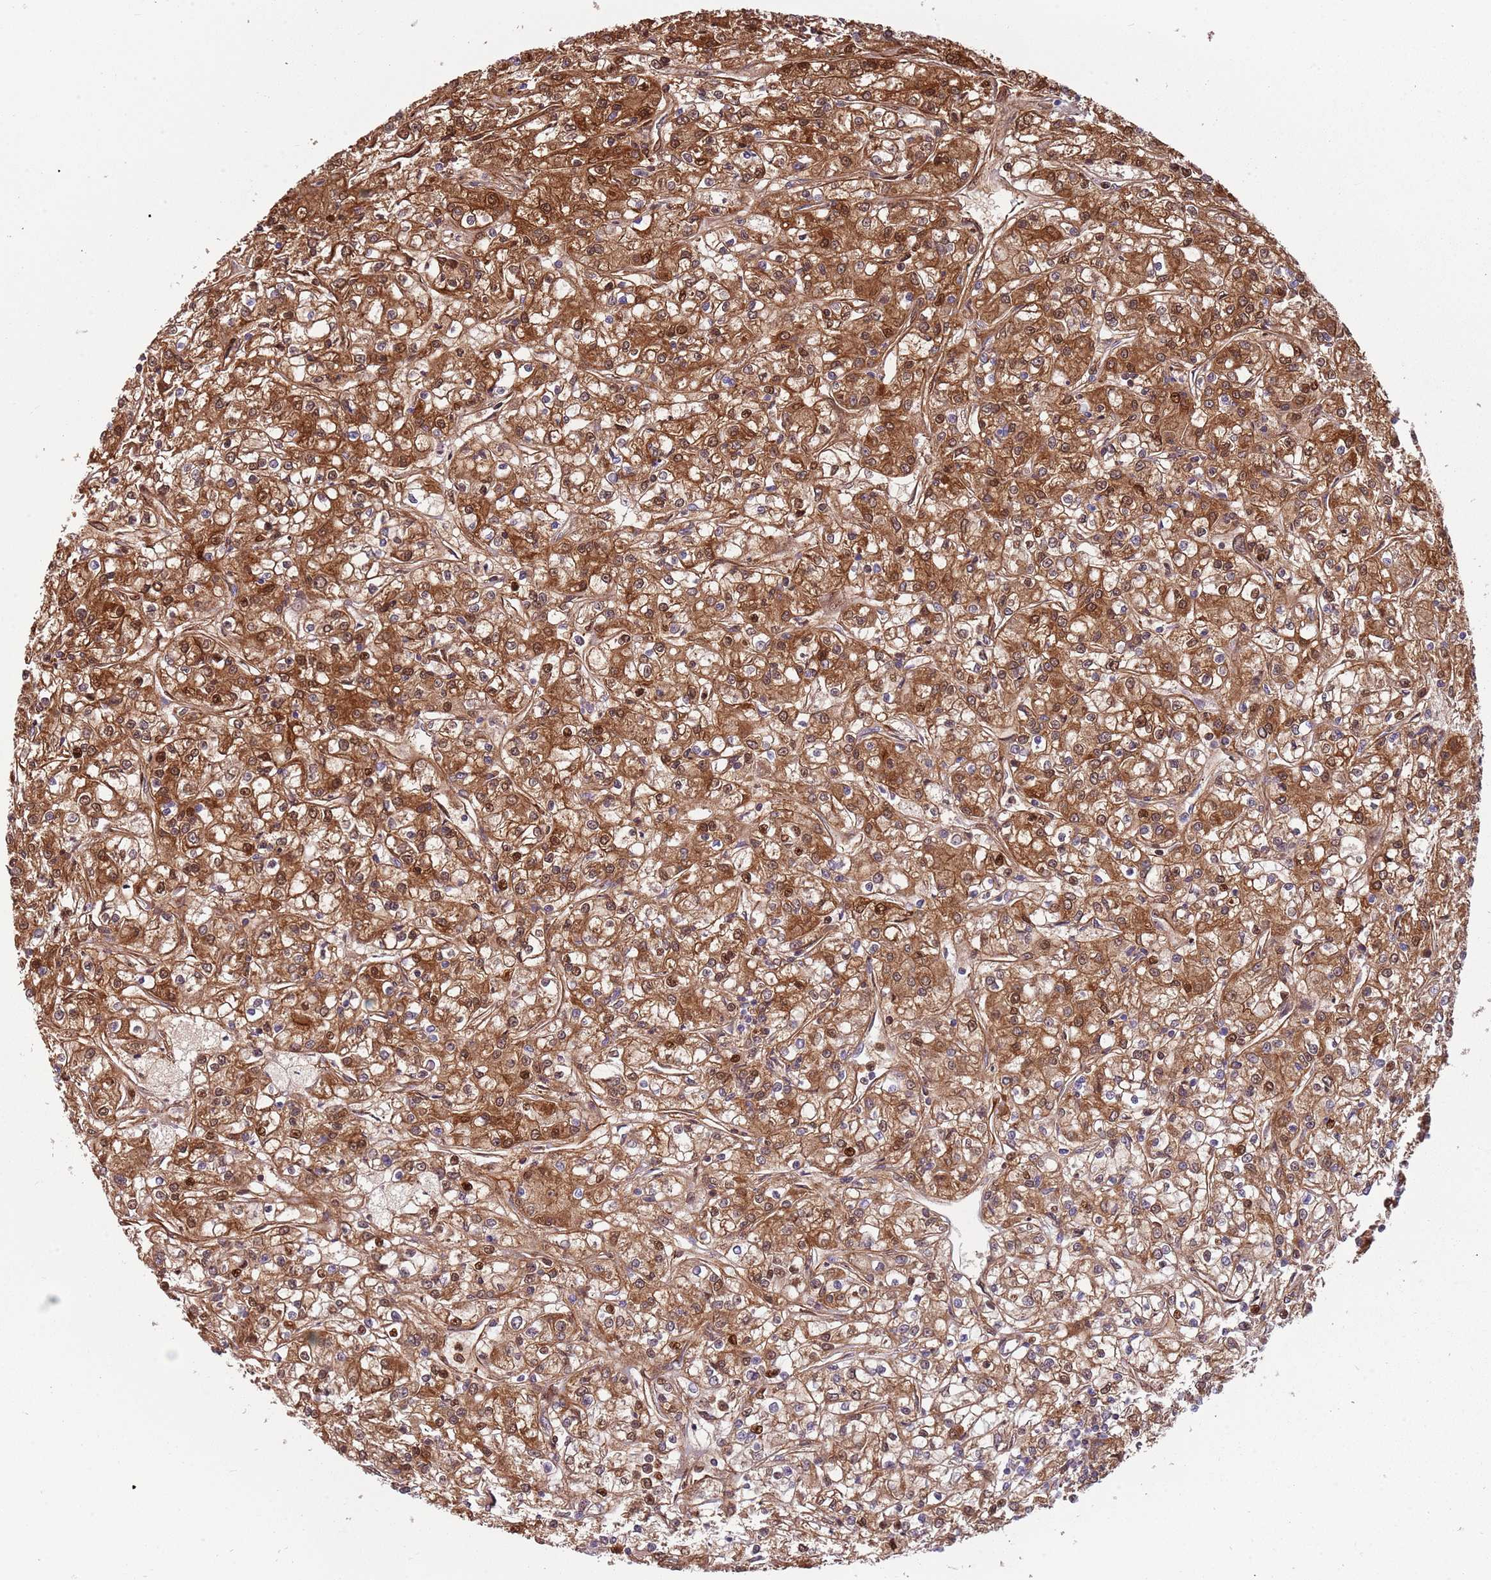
{"staining": {"intensity": "strong", "quantity": ">75%", "location": "cytoplasmic/membranous,nuclear"}, "tissue": "renal cancer", "cell_type": "Tumor cells", "image_type": "cancer", "snomed": [{"axis": "morphology", "description": "Adenocarcinoma, NOS"}, {"axis": "topography", "description": "Kidney"}], "caption": "Human renal cancer stained with a brown dye reveals strong cytoplasmic/membranous and nuclear positive positivity in about >75% of tumor cells.", "gene": "NADK", "patient": {"sex": "female", "age": 59}}